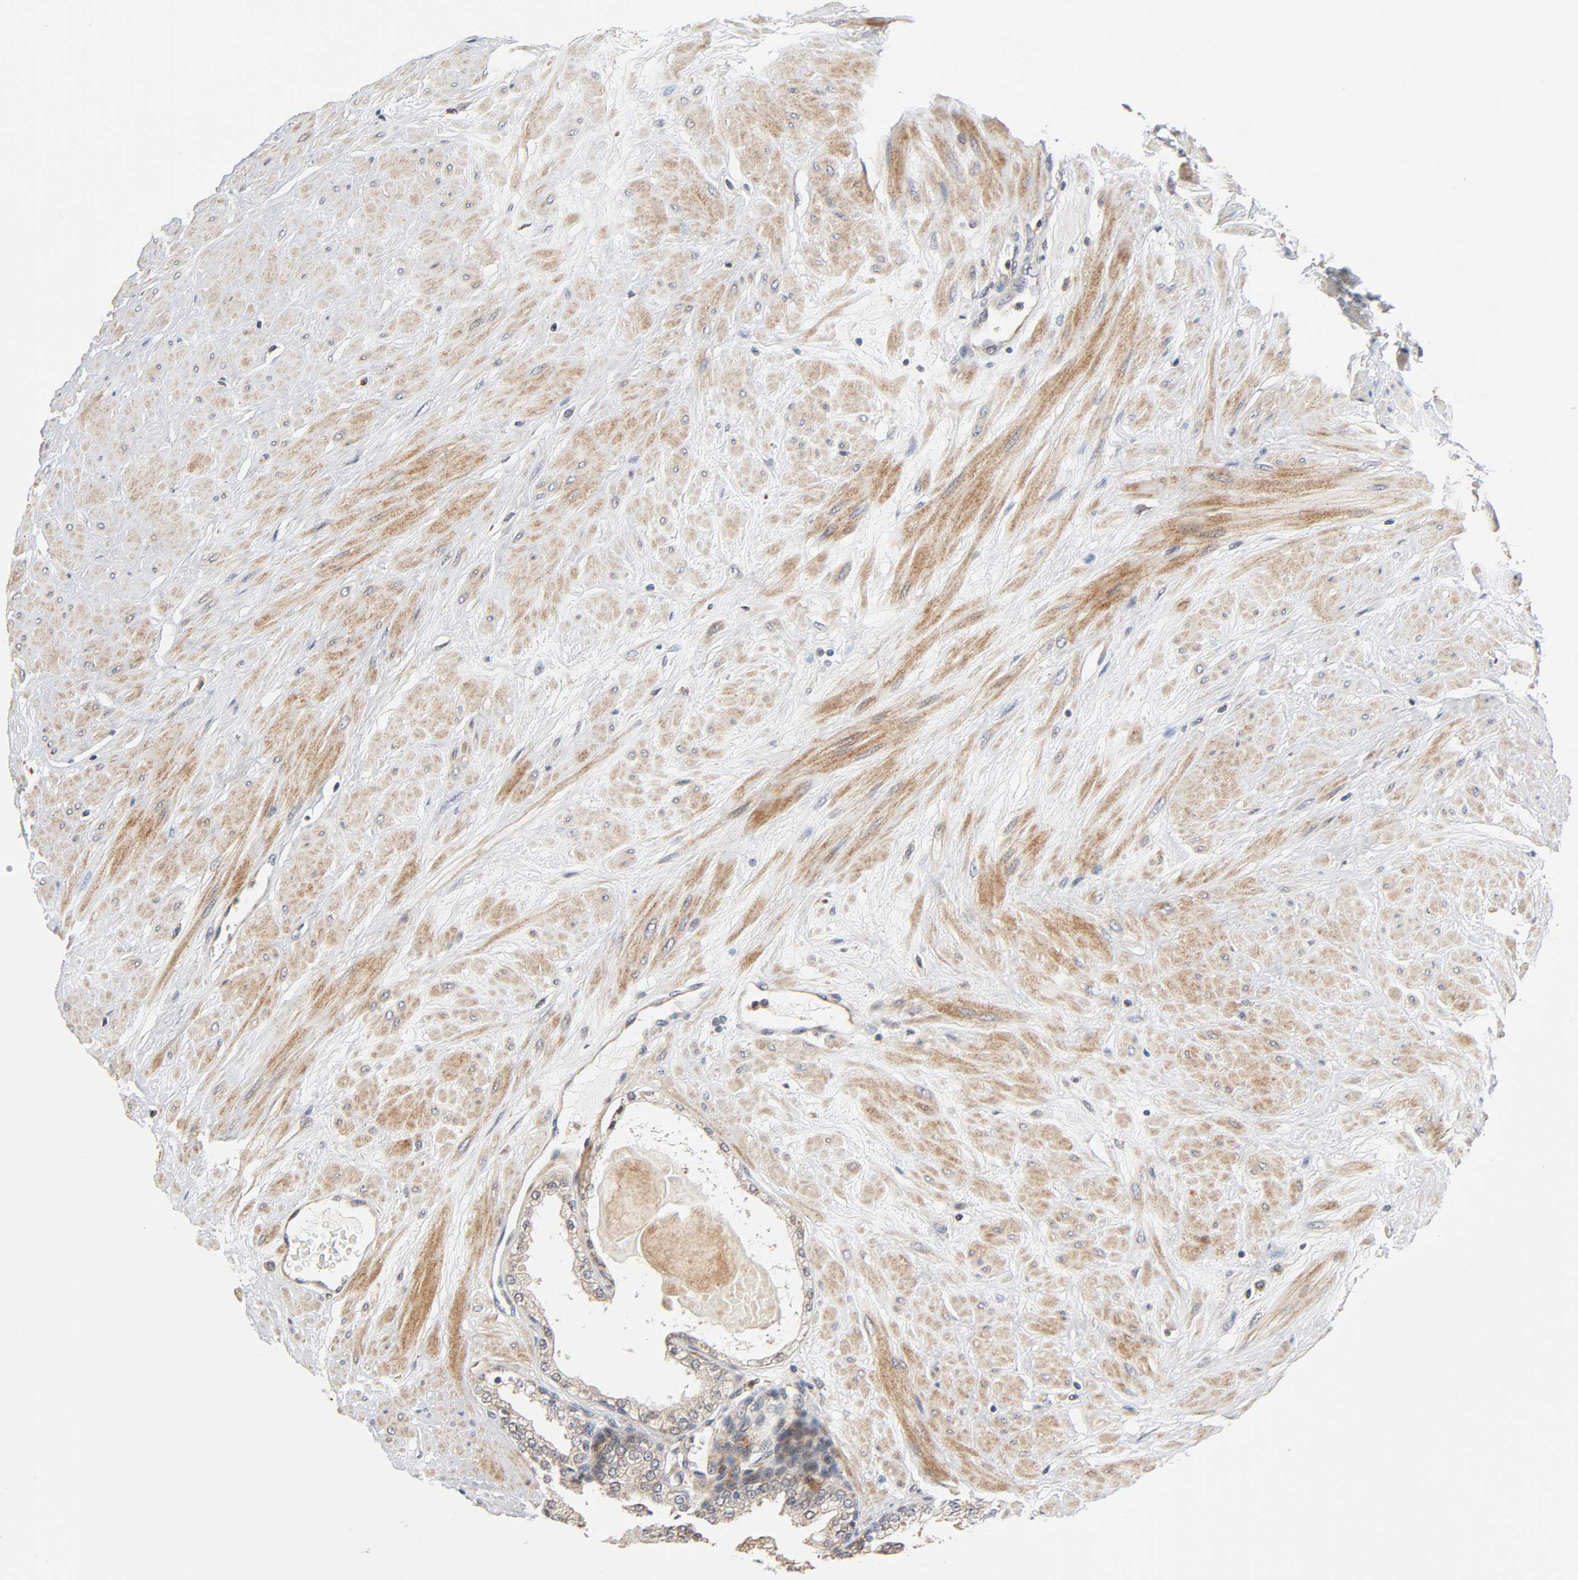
{"staining": {"intensity": "negative", "quantity": "none", "location": "none"}, "tissue": "prostate", "cell_type": "Glandular cells", "image_type": "normal", "snomed": [{"axis": "morphology", "description": "Normal tissue, NOS"}, {"axis": "topography", "description": "Prostate"}], "caption": "This is an immunohistochemistry image of normal human prostate. There is no staining in glandular cells.", "gene": "CASP9", "patient": {"sex": "male", "age": 51}}